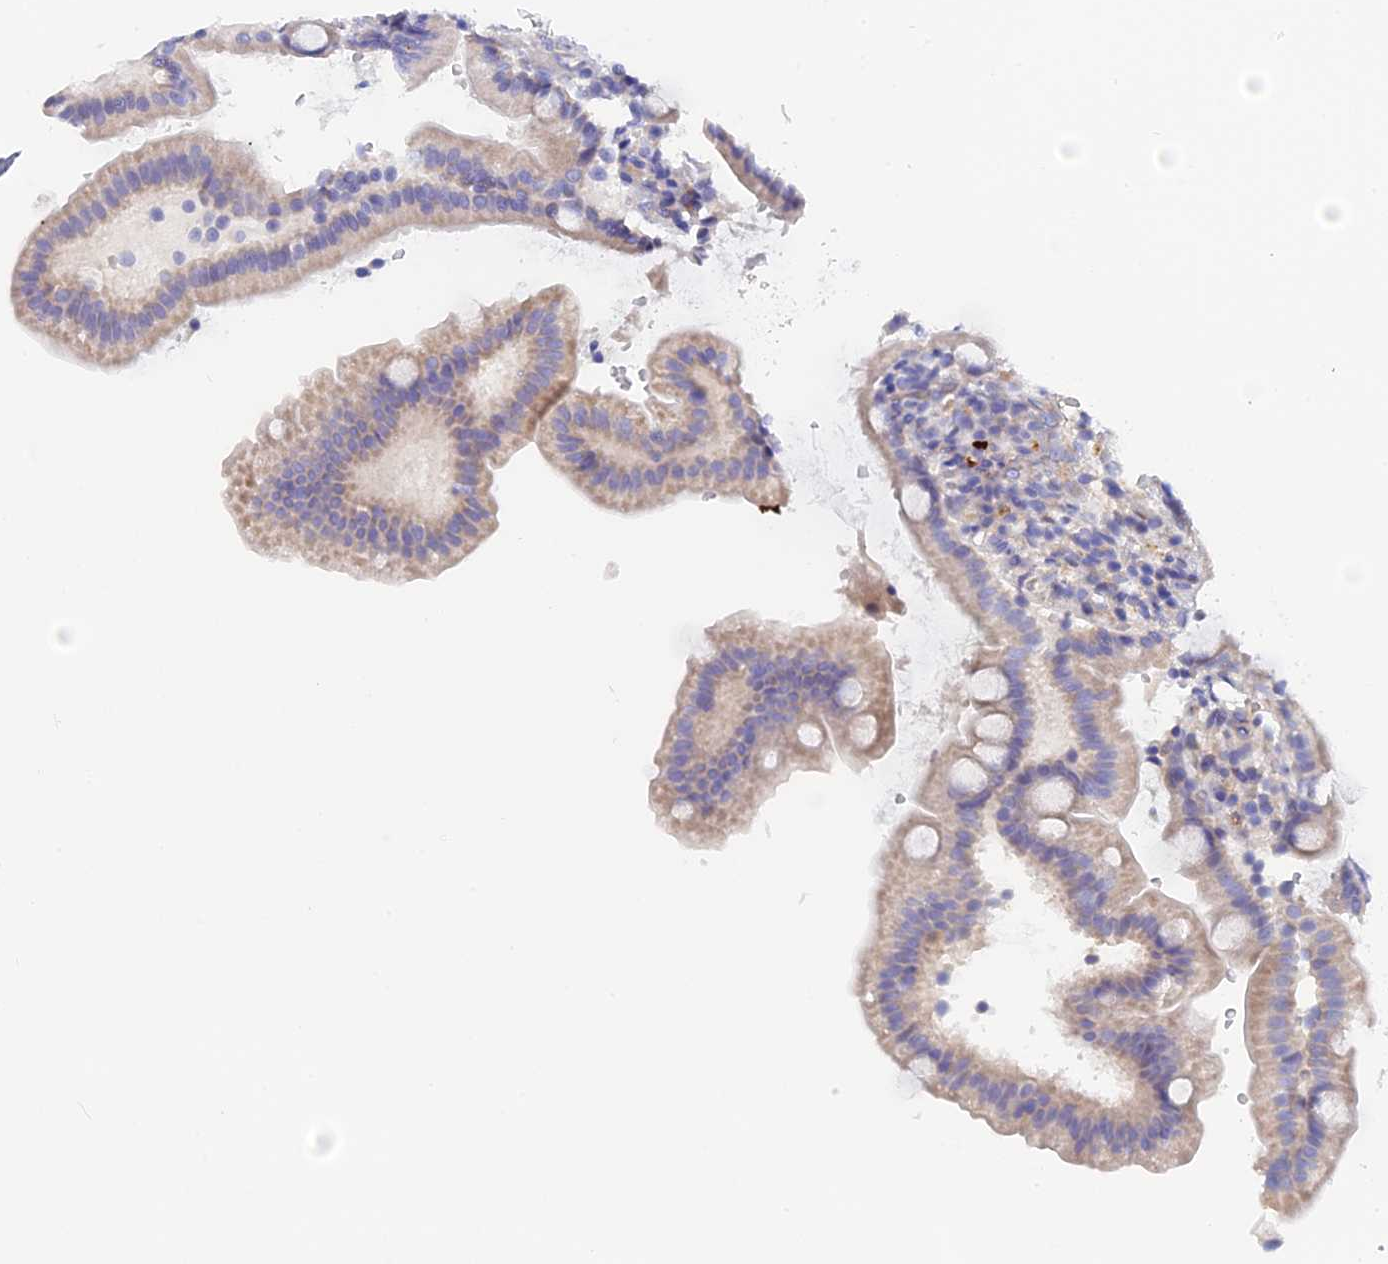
{"staining": {"intensity": "weak", "quantity": "<25%", "location": "cytoplasmic/membranous"}, "tissue": "duodenum", "cell_type": "Glandular cells", "image_type": "normal", "snomed": [{"axis": "morphology", "description": "Normal tissue, NOS"}, {"axis": "topography", "description": "Duodenum"}], "caption": "A high-resolution photomicrograph shows IHC staining of normal duodenum, which demonstrates no significant positivity in glandular cells. (Brightfield microscopy of DAB (3,3'-diaminobenzidine) immunohistochemistry at high magnification).", "gene": "GLB1L", "patient": {"sex": "female", "age": 67}}